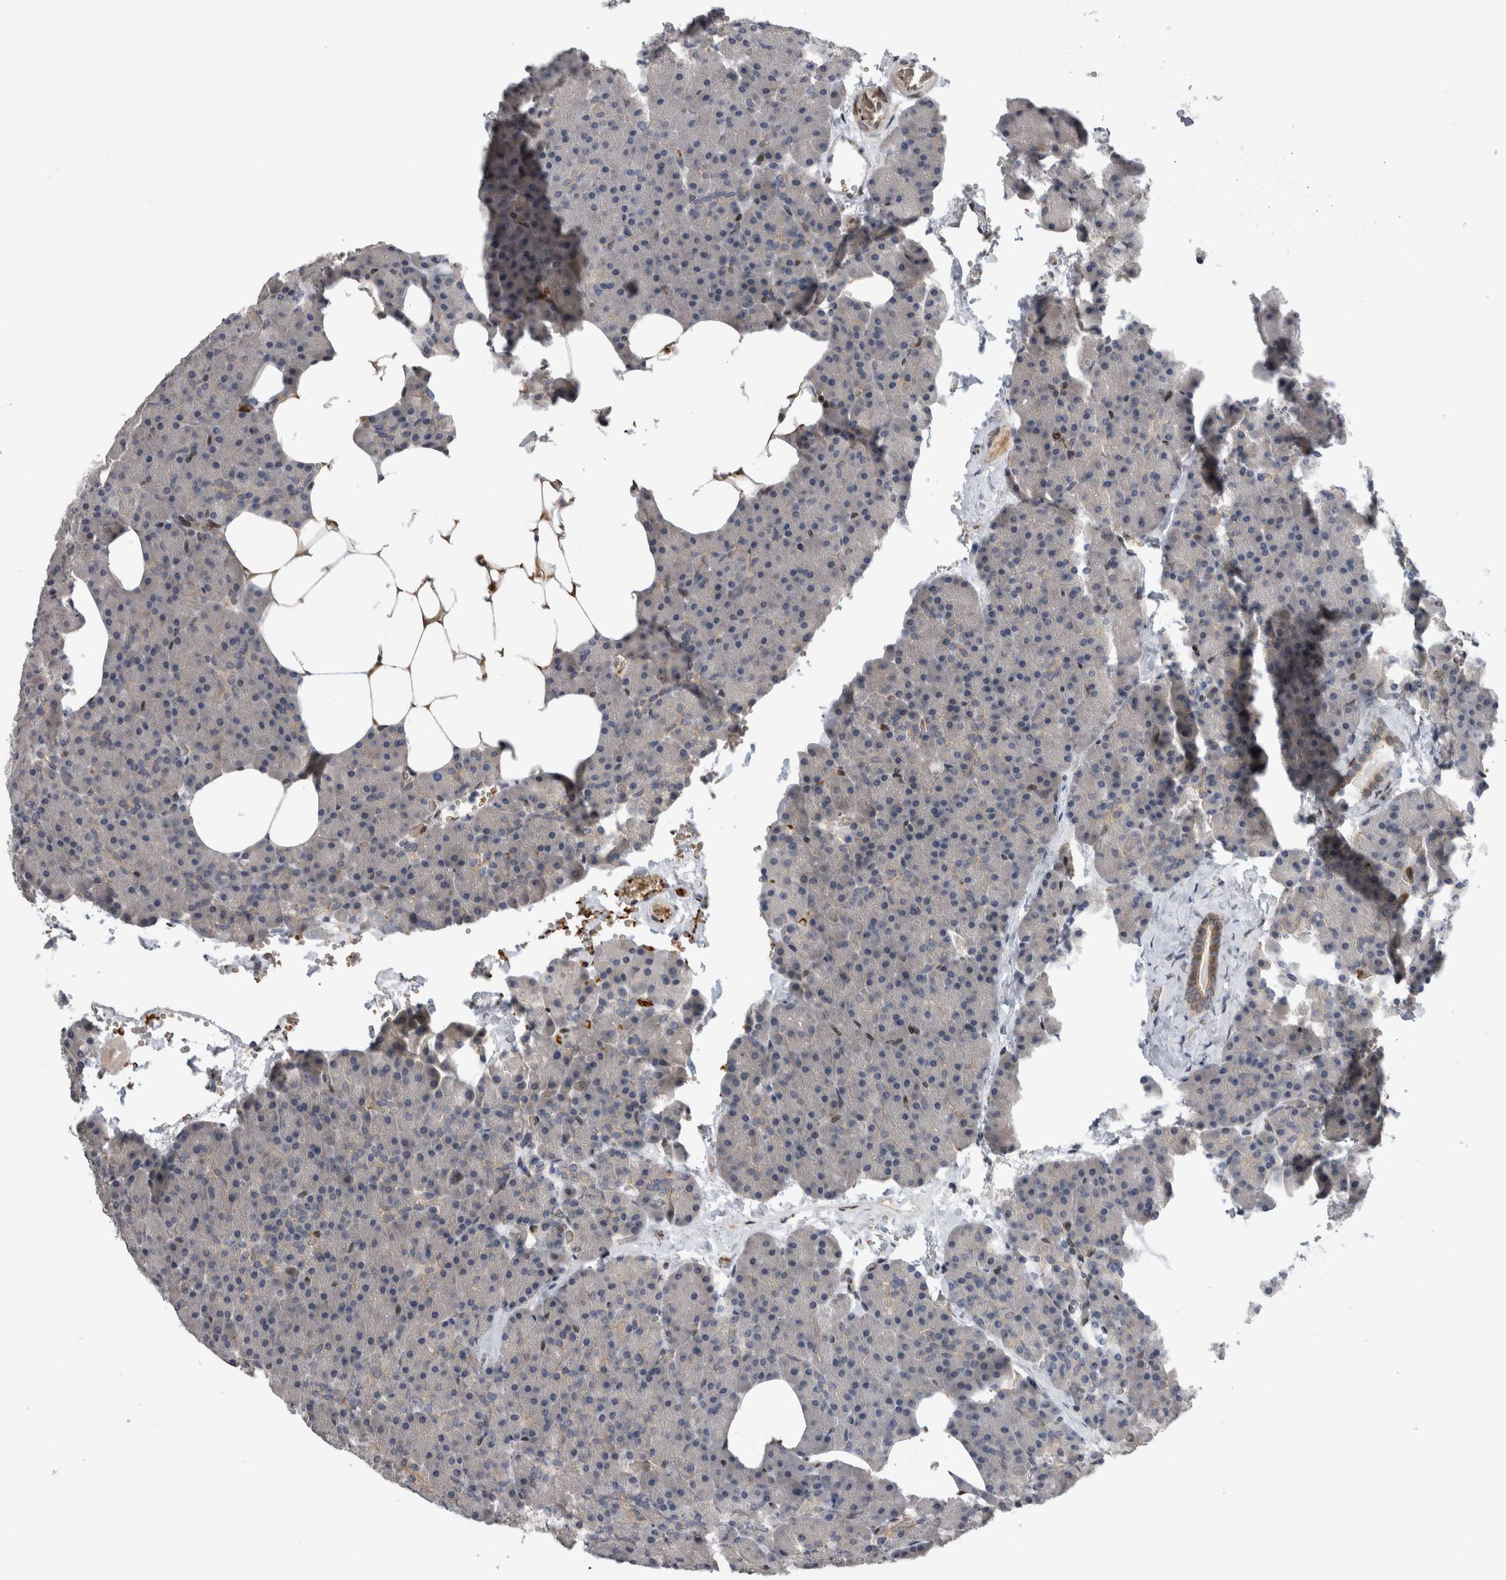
{"staining": {"intensity": "negative", "quantity": "none", "location": "none"}, "tissue": "pancreas", "cell_type": "Exocrine glandular cells", "image_type": "normal", "snomed": [{"axis": "morphology", "description": "Normal tissue, NOS"}, {"axis": "morphology", "description": "Carcinoid, malignant, NOS"}, {"axis": "topography", "description": "Pancreas"}], "caption": "Pancreas stained for a protein using IHC shows no staining exocrine glandular cells.", "gene": "DMTN", "patient": {"sex": "female", "age": 35}}